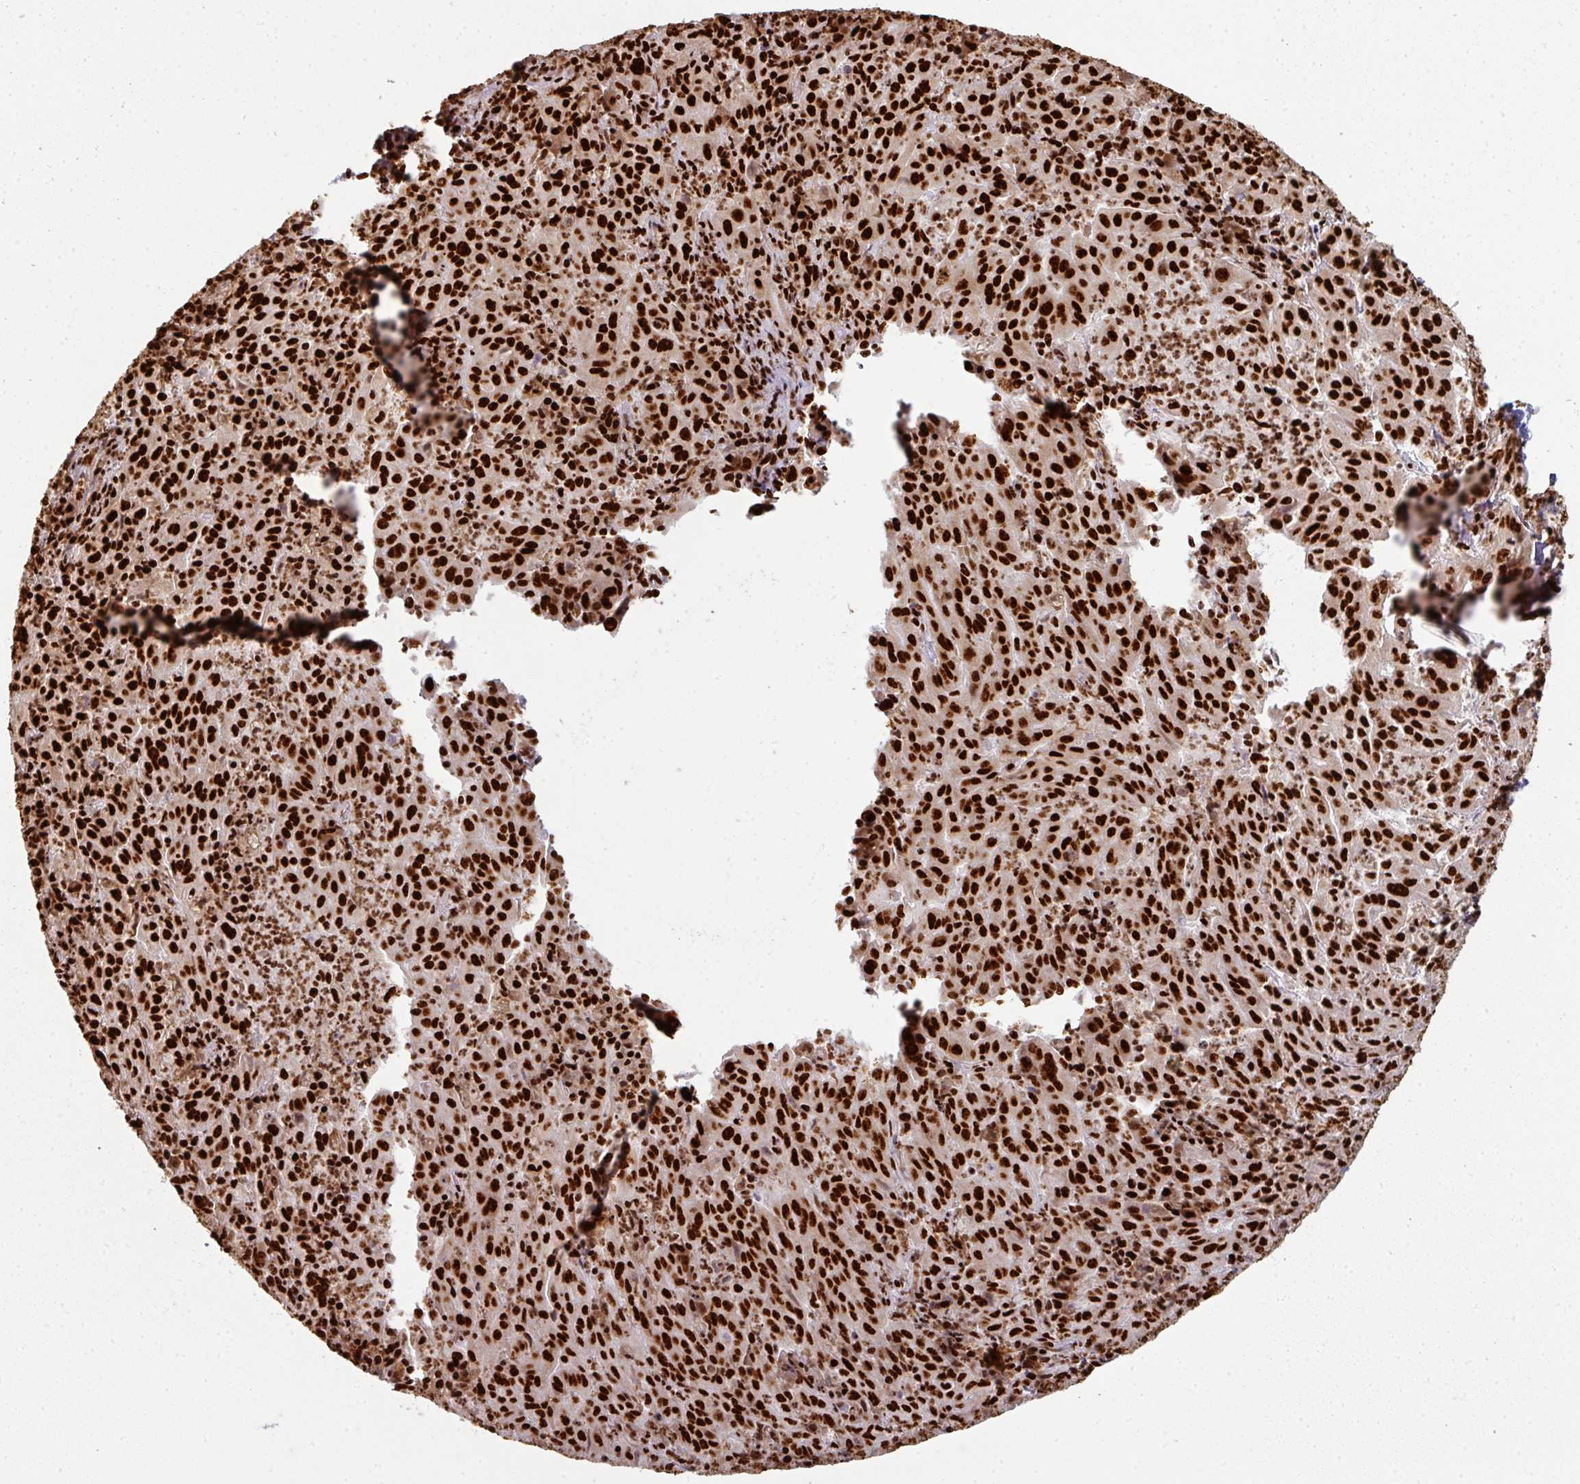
{"staining": {"intensity": "strong", "quantity": ">75%", "location": "nuclear"}, "tissue": "pancreatic cancer", "cell_type": "Tumor cells", "image_type": "cancer", "snomed": [{"axis": "morphology", "description": "Adenocarcinoma, NOS"}, {"axis": "topography", "description": "Pancreas"}], "caption": "Brown immunohistochemical staining in pancreatic adenocarcinoma demonstrates strong nuclear expression in about >75% of tumor cells.", "gene": "SIK3", "patient": {"sex": "male", "age": 63}}